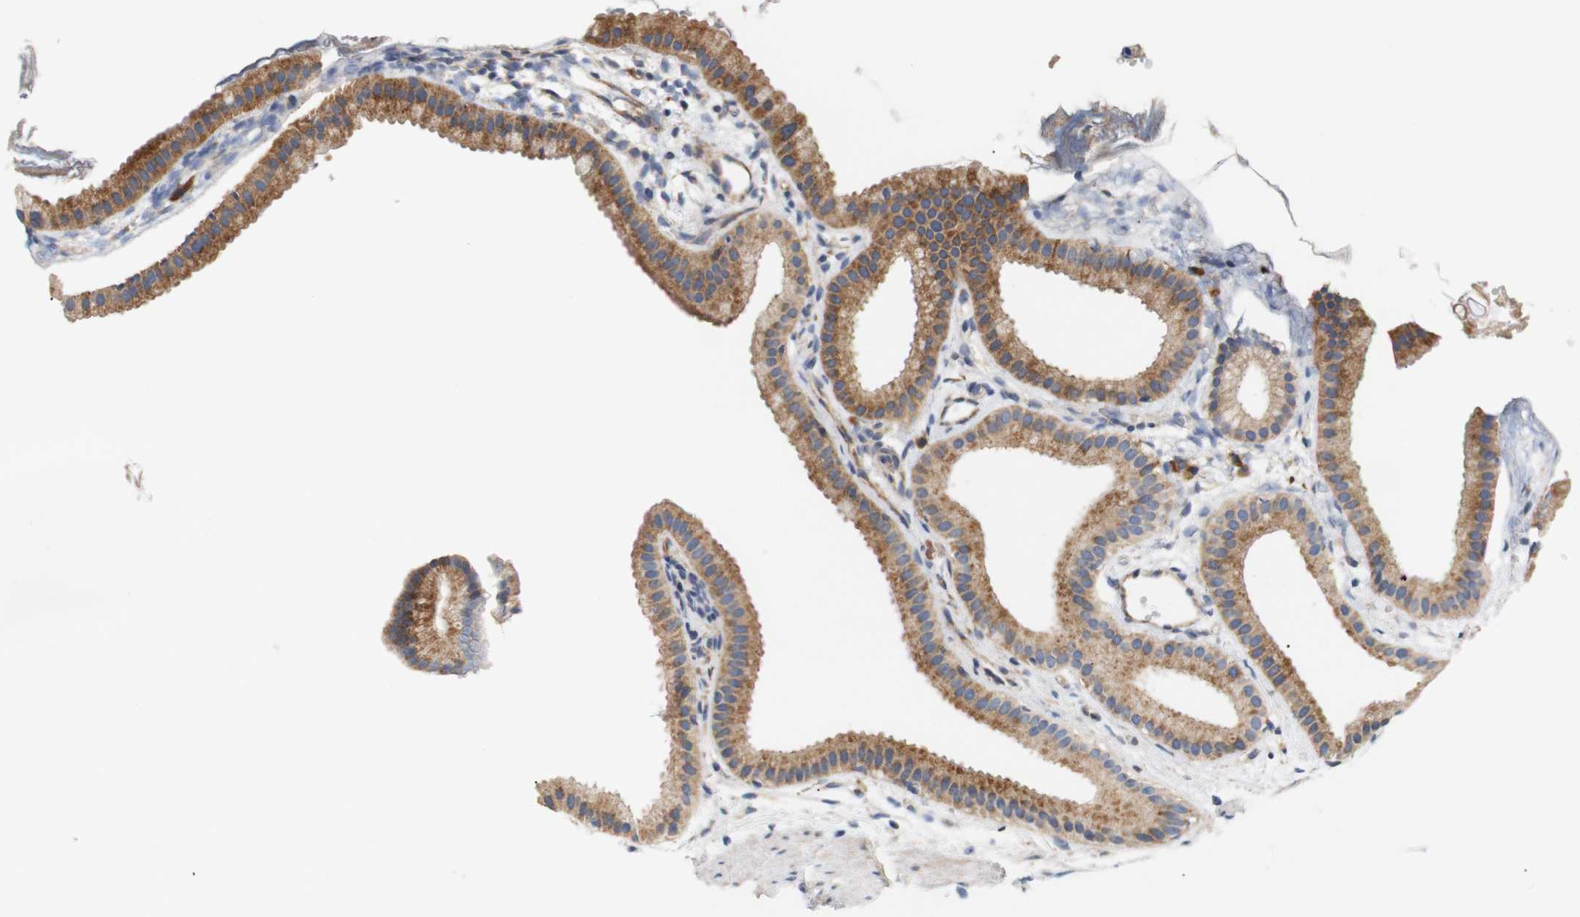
{"staining": {"intensity": "moderate", "quantity": ">75%", "location": "cytoplasmic/membranous"}, "tissue": "gallbladder", "cell_type": "Glandular cells", "image_type": "normal", "snomed": [{"axis": "morphology", "description": "Normal tissue, NOS"}, {"axis": "topography", "description": "Gallbladder"}], "caption": "Gallbladder stained with immunohistochemistry reveals moderate cytoplasmic/membranous positivity in about >75% of glandular cells. (DAB = brown stain, brightfield microscopy at high magnification).", "gene": "TRIM5", "patient": {"sex": "female", "age": 64}}